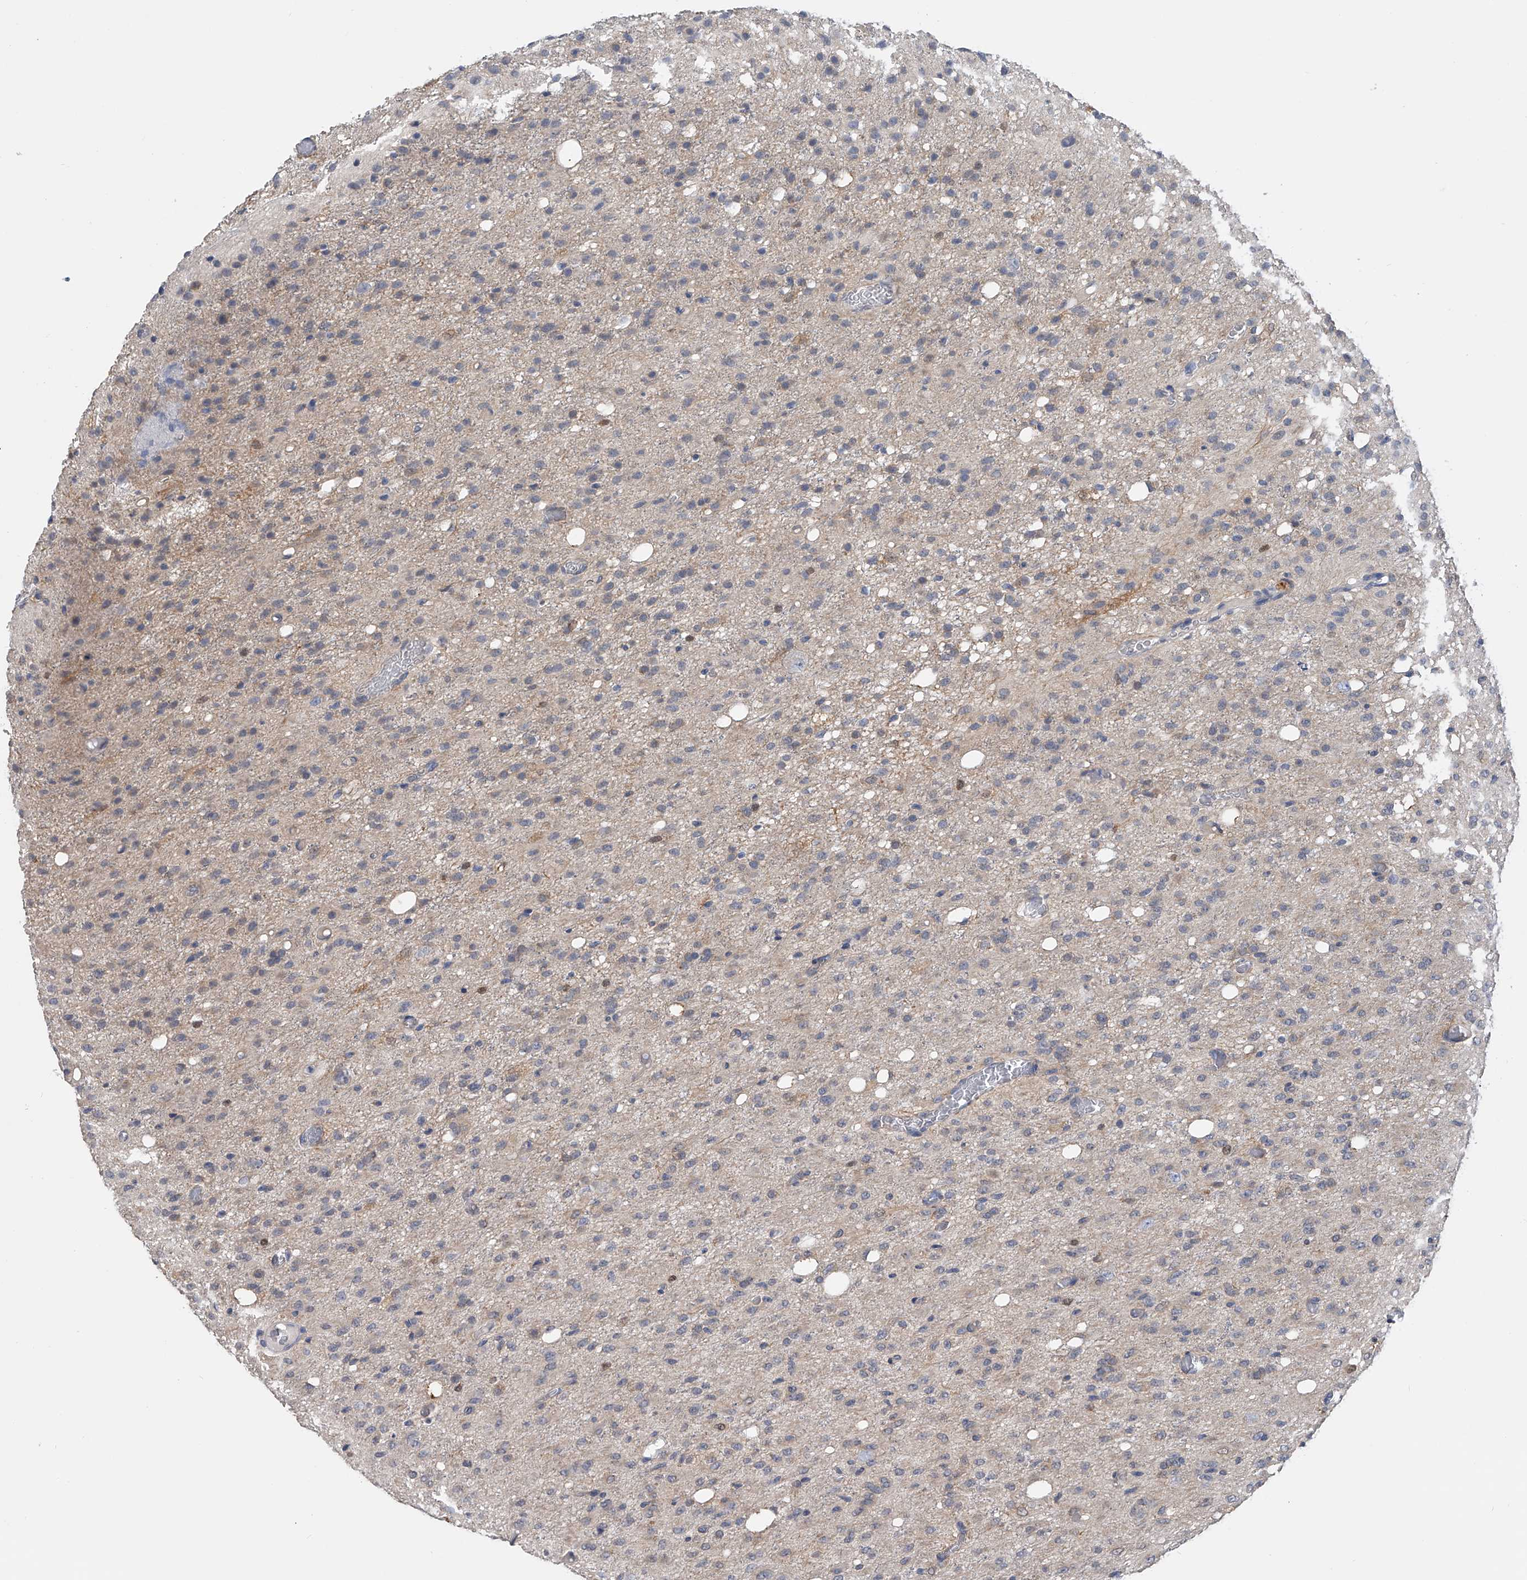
{"staining": {"intensity": "weak", "quantity": "<25%", "location": "cytoplasmic/membranous"}, "tissue": "glioma", "cell_type": "Tumor cells", "image_type": "cancer", "snomed": [{"axis": "morphology", "description": "Glioma, malignant, High grade"}, {"axis": "topography", "description": "Brain"}], "caption": "Histopathology image shows no significant protein expression in tumor cells of malignant glioma (high-grade). (DAB immunohistochemistry (IHC) visualized using brightfield microscopy, high magnification).", "gene": "PGM3", "patient": {"sex": "female", "age": 59}}